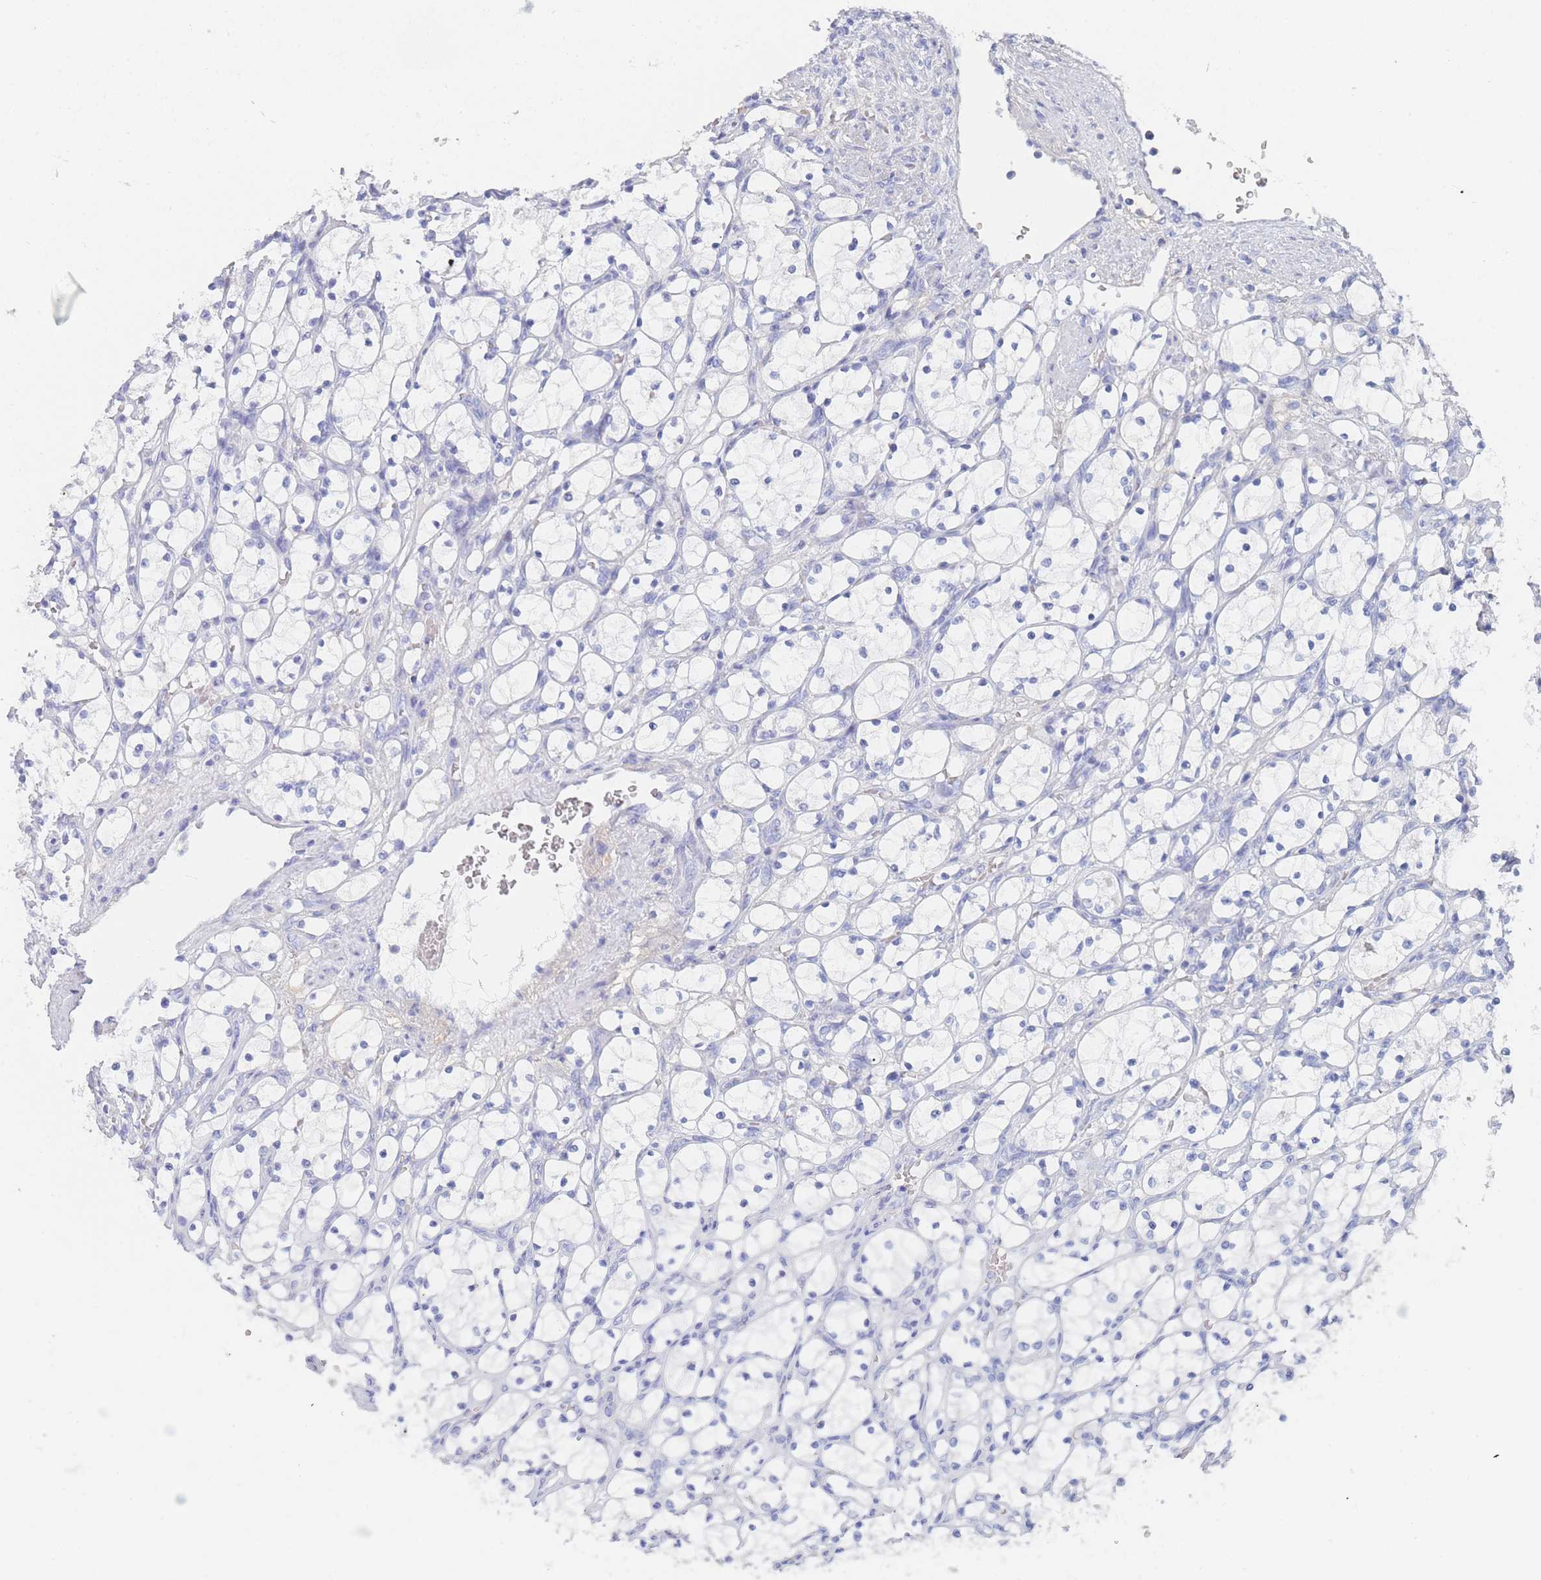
{"staining": {"intensity": "negative", "quantity": "none", "location": "none"}, "tissue": "renal cancer", "cell_type": "Tumor cells", "image_type": "cancer", "snomed": [{"axis": "morphology", "description": "Adenocarcinoma, NOS"}, {"axis": "topography", "description": "Kidney"}], "caption": "Tumor cells are negative for protein expression in human renal cancer (adenocarcinoma).", "gene": "SLC25A35", "patient": {"sex": "female", "age": 69}}